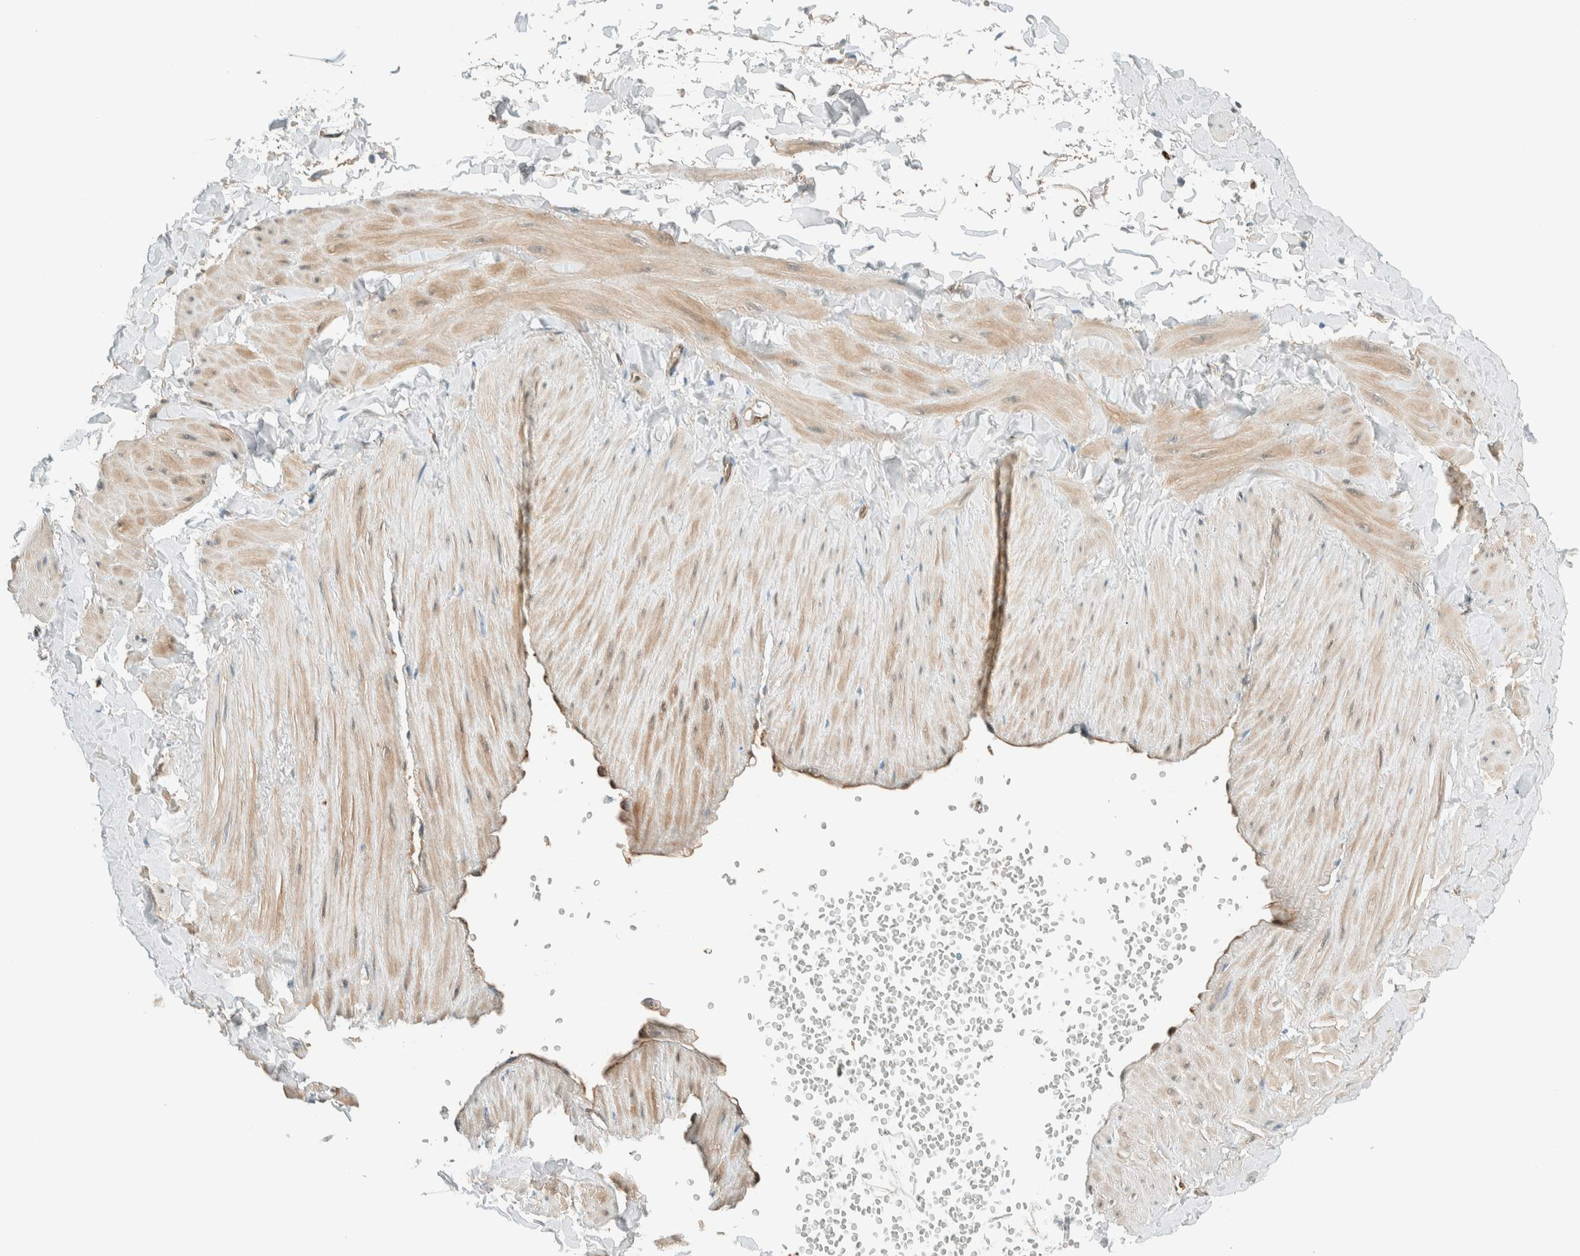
{"staining": {"intensity": "moderate", "quantity": ">75%", "location": "cytoplasmic/membranous,nuclear"}, "tissue": "soft tissue", "cell_type": "Chondrocytes", "image_type": "normal", "snomed": [{"axis": "morphology", "description": "Normal tissue, NOS"}, {"axis": "topography", "description": "Adipose tissue"}, {"axis": "topography", "description": "Vascular tissue"}, {"axis": "topography", "description": "Peripheral nerve tissue"}], "caption": "The image exhibits immunohistochemical staining of unremarkable soft tissue. There is moderate cytoplasmic/membranous,nuclear staining is present in about >75% of chondrocytes. (brown staining indicates protein expression, while blue staining denotes nuclei).", "gene": "NXN", "patient": {"sex": "male", "age": 25}}